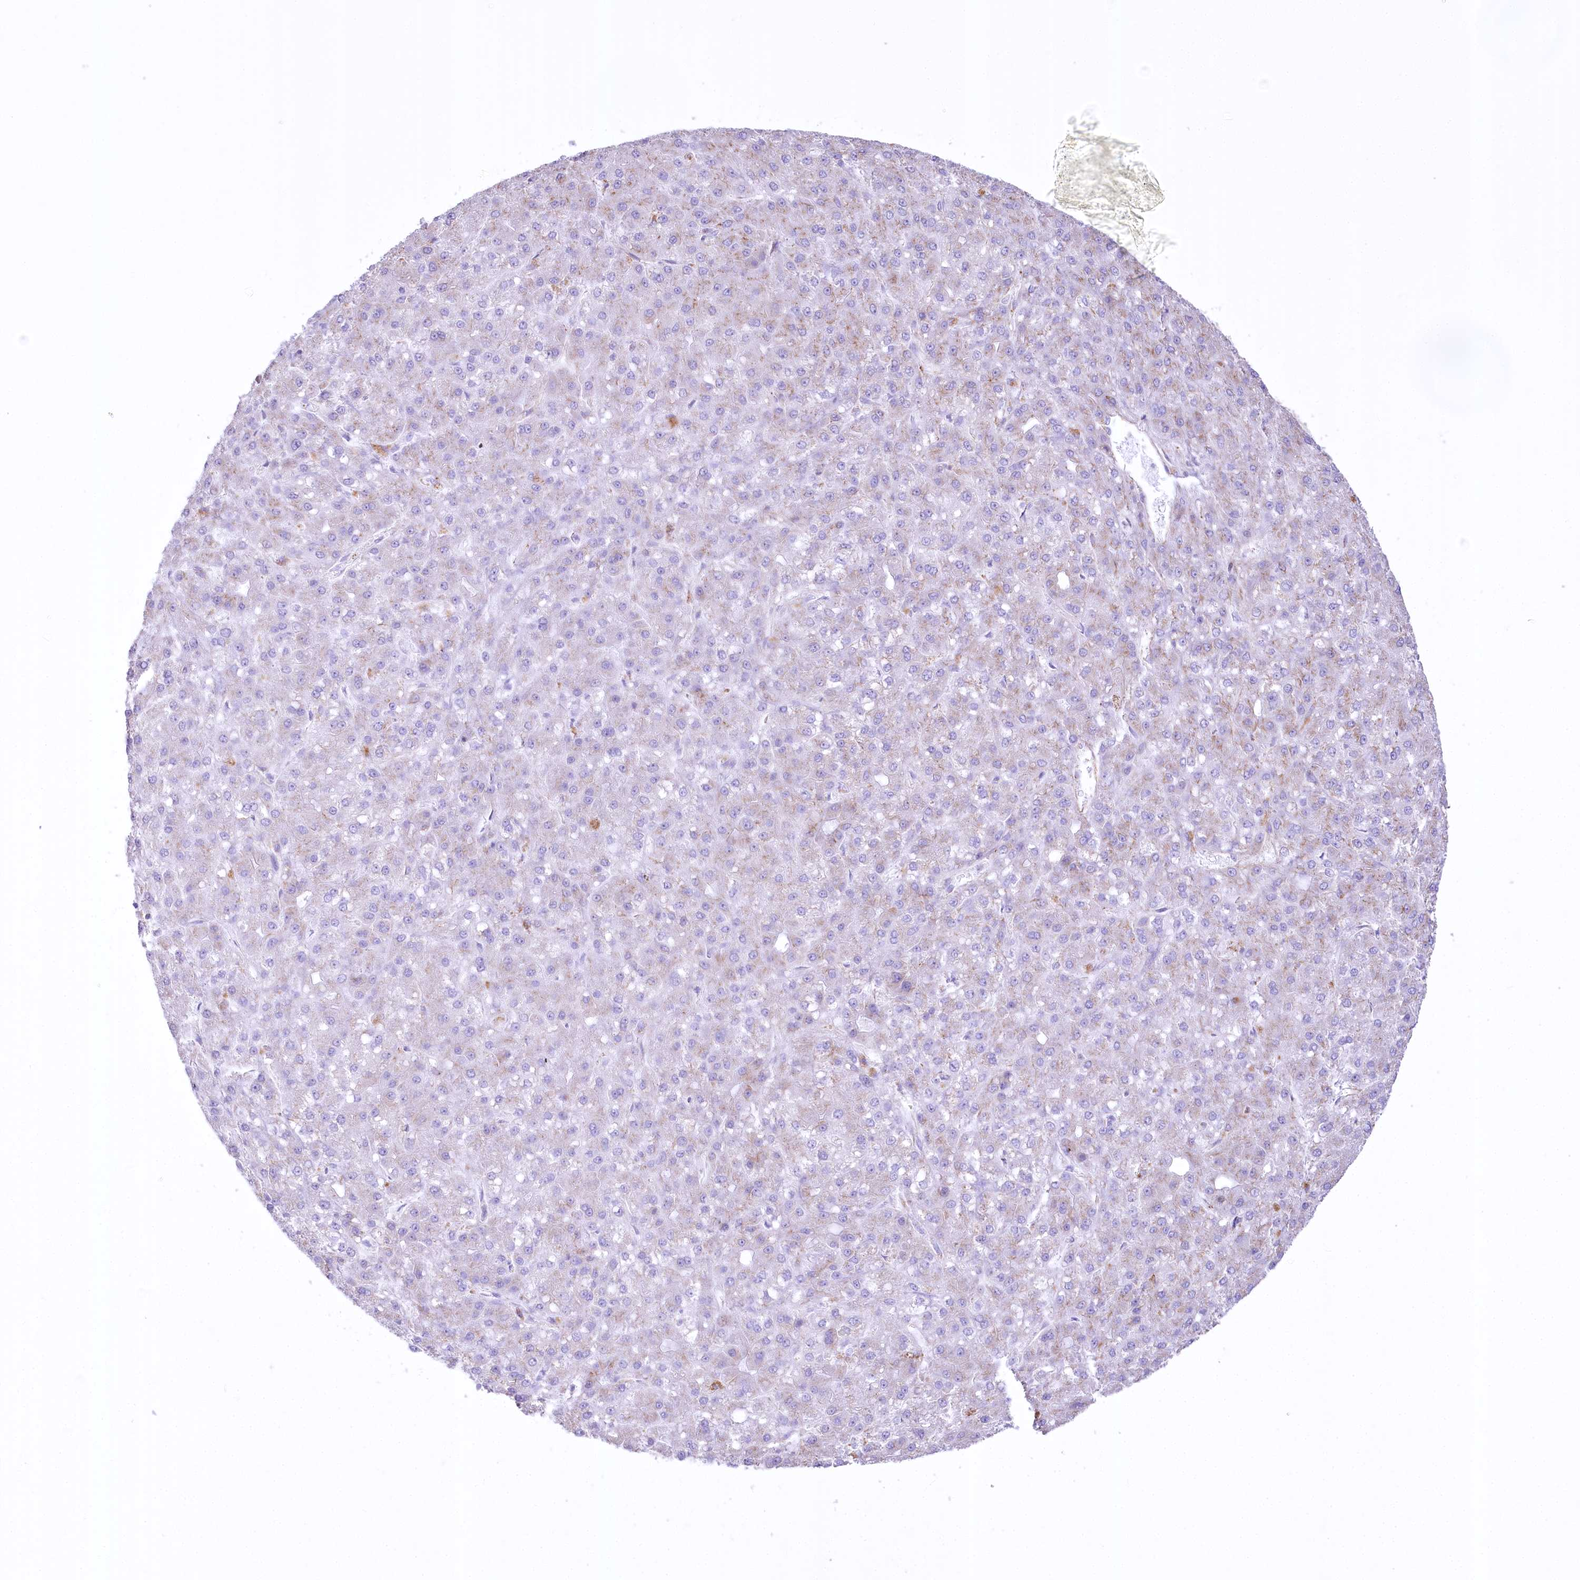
{"staining": {"intensity": "negative", "quantity": "none", "location": "none"}, "tissue": "liver cancer", "cell_type": "Tumor cells", "image_type": "cancer", "snomed": [{"axis": "morphology", "description": "Carcinoma, Hepatocellular, NOS"}, {"axis": "topography", "description": "Liver"}], "caption": "Tumor cells are negative for protein expression in human liver cancer. (DAB (3,3'-diaminobenzidine) immunohistochemistry with hematoxylin counter stain).", "gene": "FAM216A", "patient": {"sex": "male", "age": 67}}